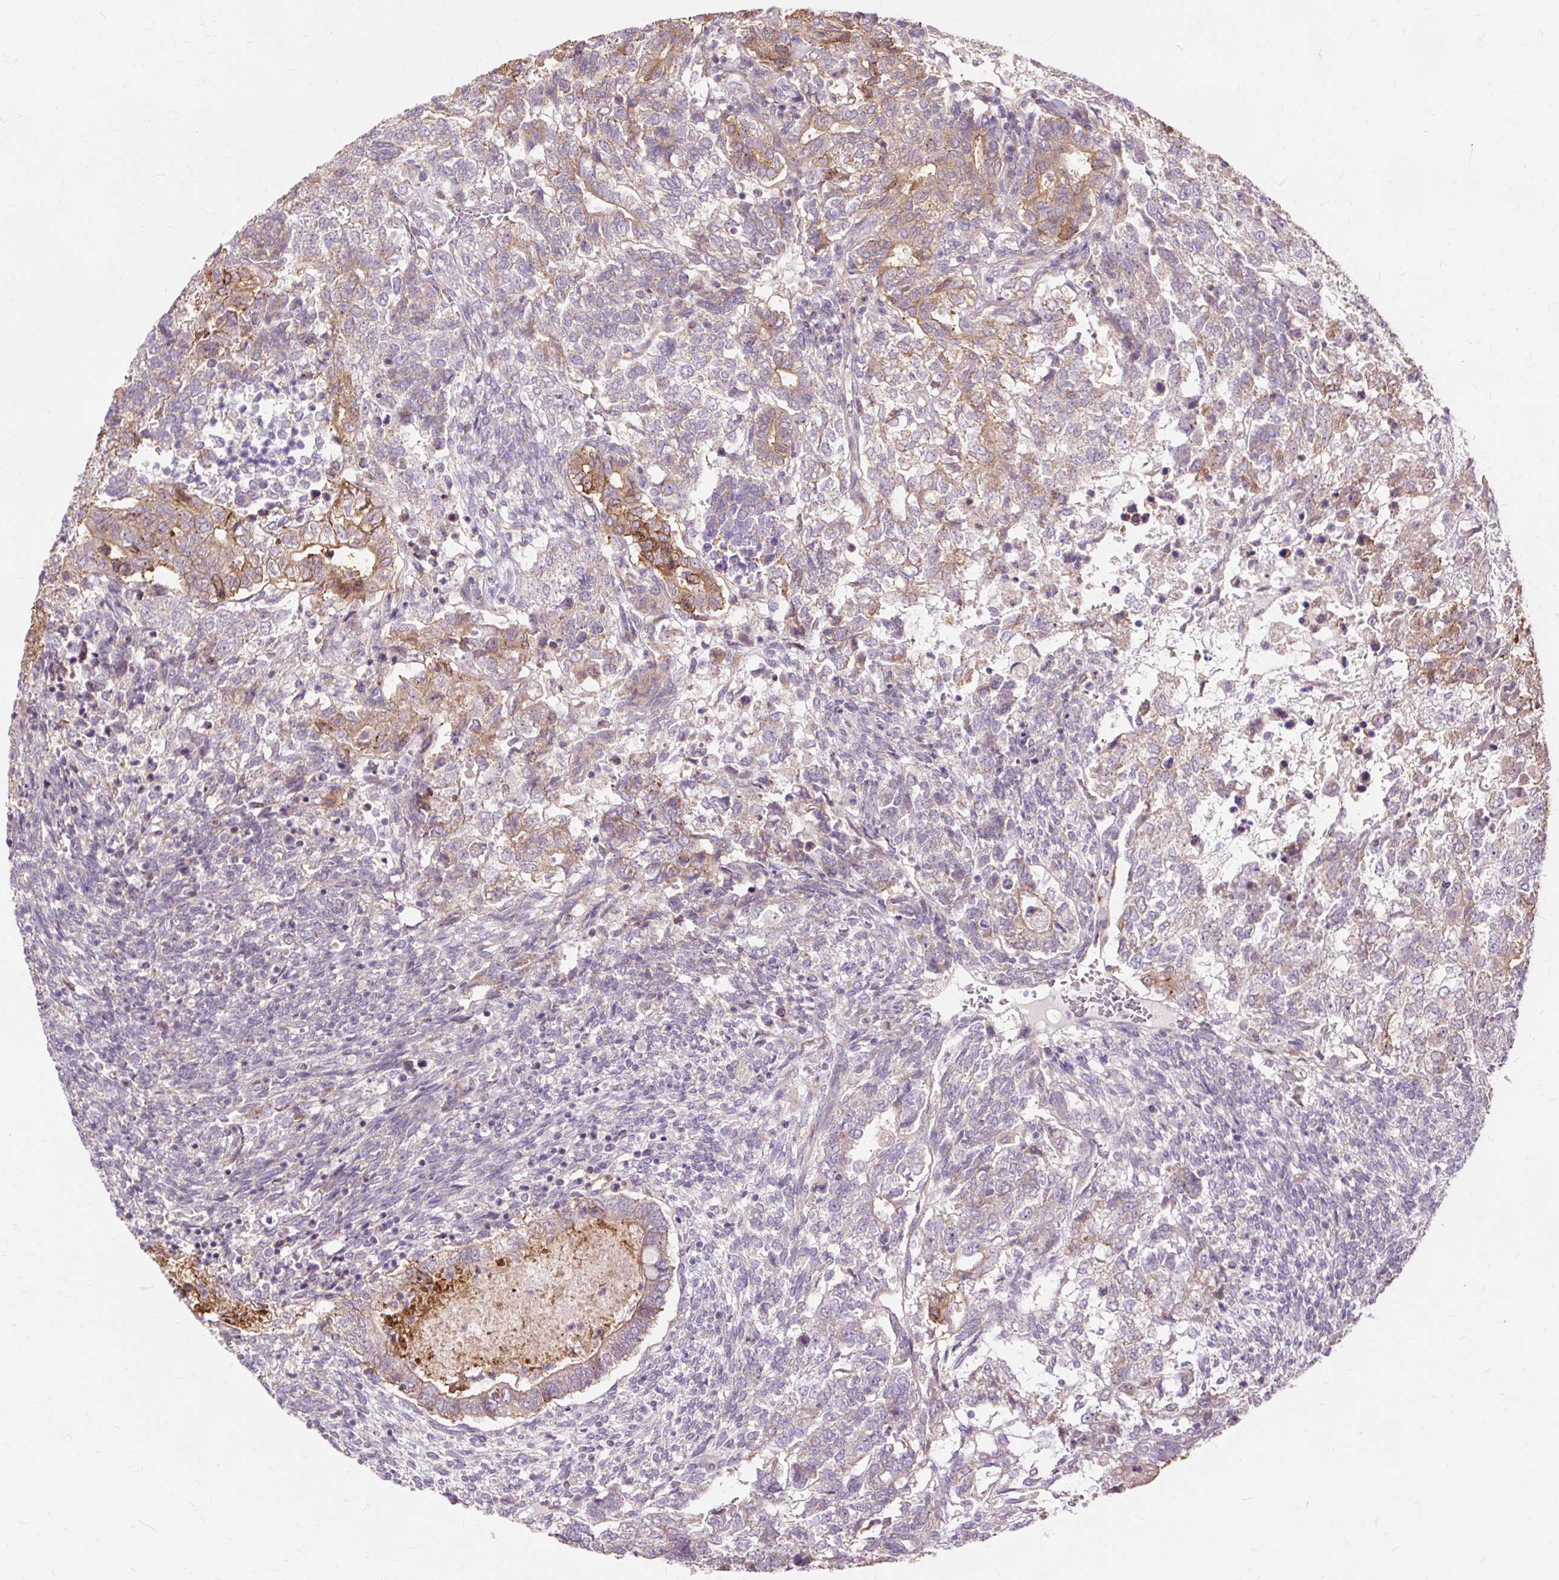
{"staining": {"intensity": "weak", "quantity": ">75%", "location": "cytoplasmic/membranous"}, "tissue": "testis cancer", "cell_type": "Tumor cells", "image_type": "cancer", "snomed": [{"axis": "morphology", "description": "Carcinoma, Embryonal, NOS"}, {"axis": "topography", "description": "Testis"}], "caption": "Immunohistochemistry (IHC) histopathology image of neoplastic tissue: human testis embryonal carcinoma stained using IHC reveals low levels of weak protein expression localized specifically in the cytoplasmic/membranous of tumor cells, appearing as a cytoplasmic/membranous brown color.", "gene": "PDZD2", "patient": {"sex": "male", "age": 23}}